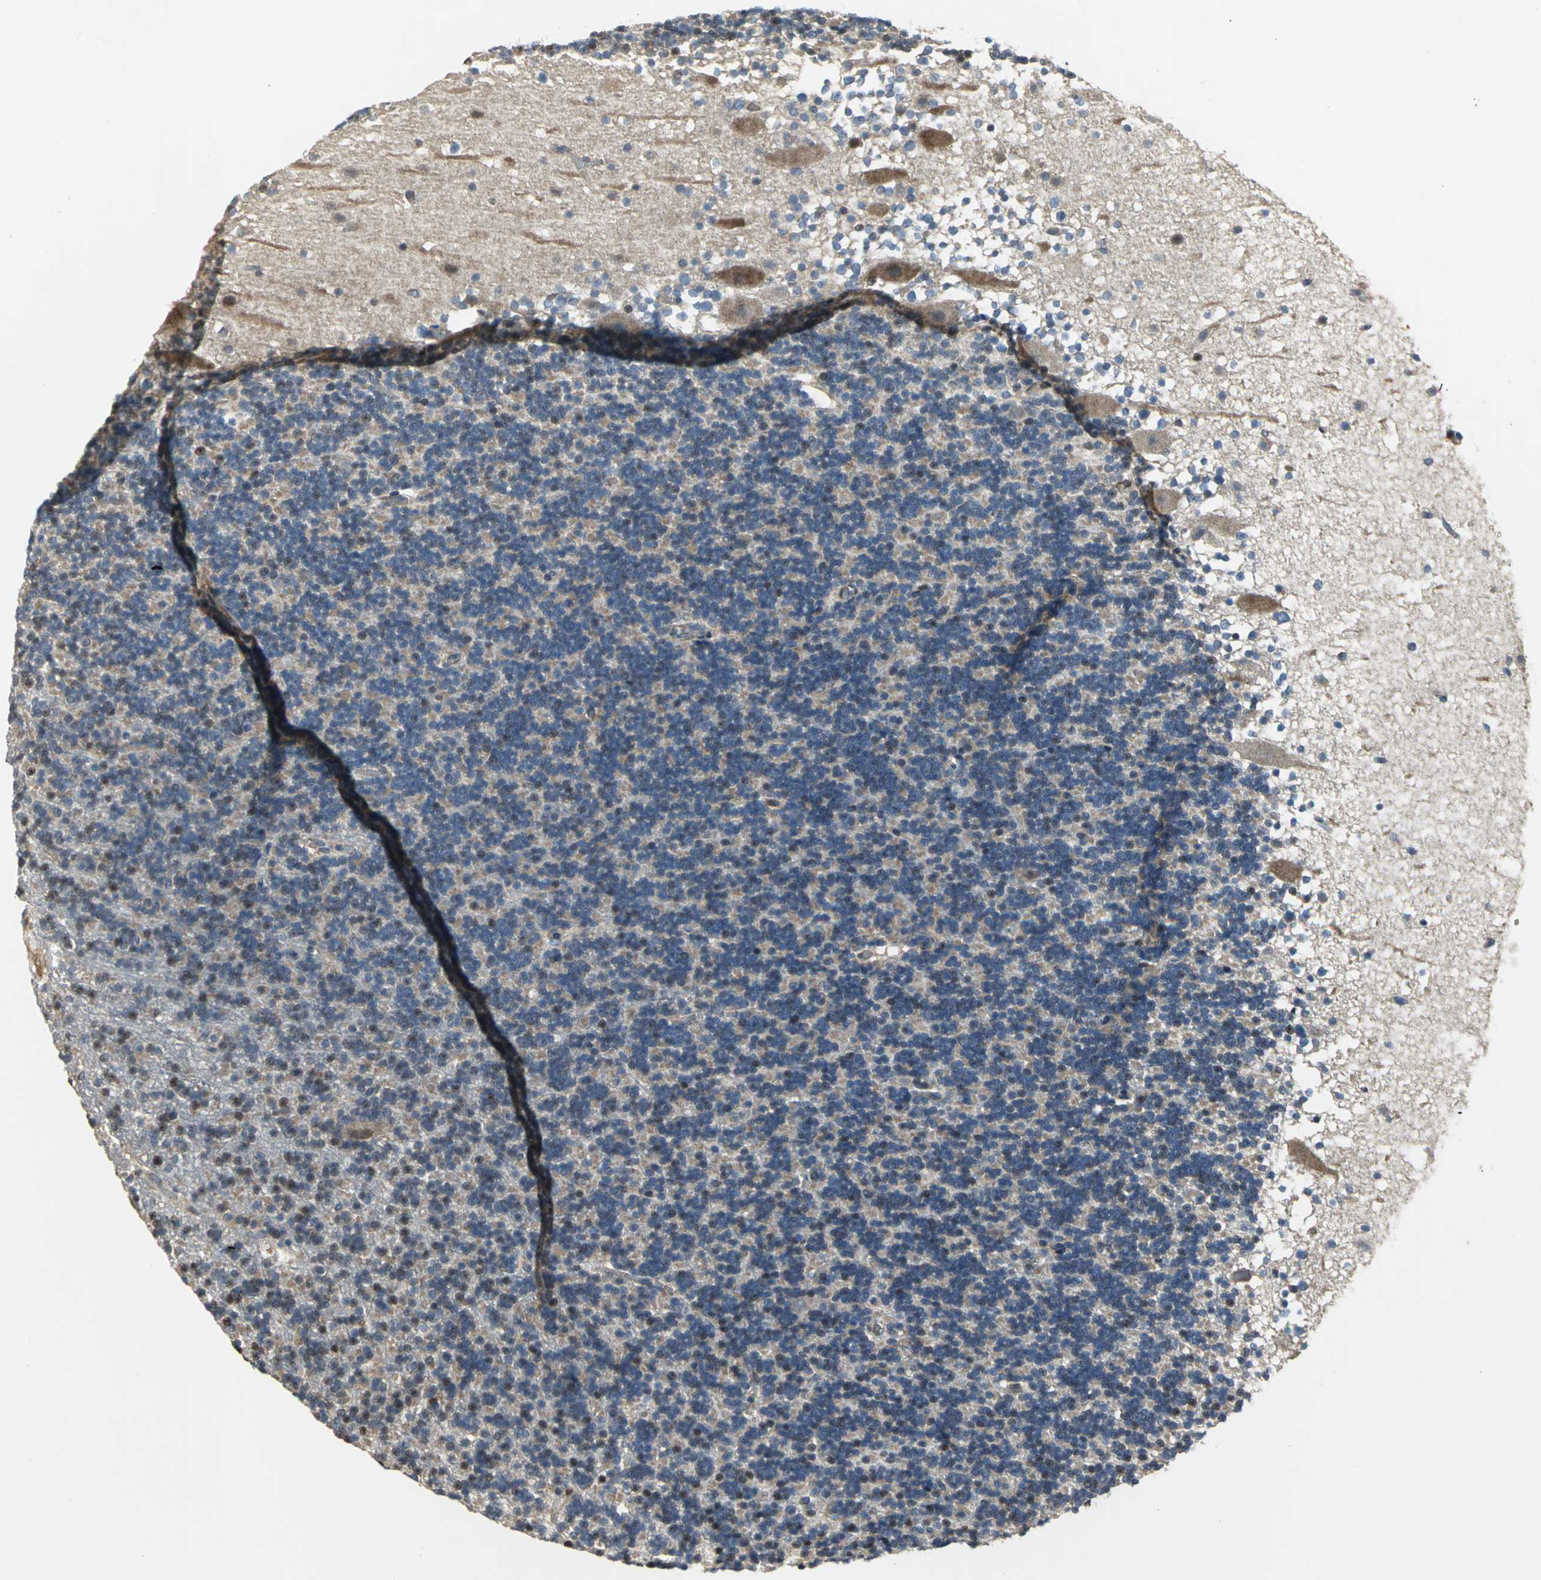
{"staining": {"intensity": "moderate", "quantity": "<25%", "location": "cytoplasmic/membranous,nuclear"}, "tissue": "cerebellum", "cell_type": "Cells in granular layer", "image_type": "normal", "snomed": [{"axis": "morphology", "description": "Normal tissue, NOS"}, {"axis": "topography", "description": "Cerebellum"}], "caption": "Protein staining by immunohistochemistry shows moderate cytoplasmic/membranous,nuclear staining in approximately <25% of cells in granular layer in benign cerebellum. The staining is performed using DAB brown chromogen to label protein expression. The nuclei are counter-stained blue using hematoxylin.", "gene": "AHR", "patient": {"sex": "male", "age": 45}}